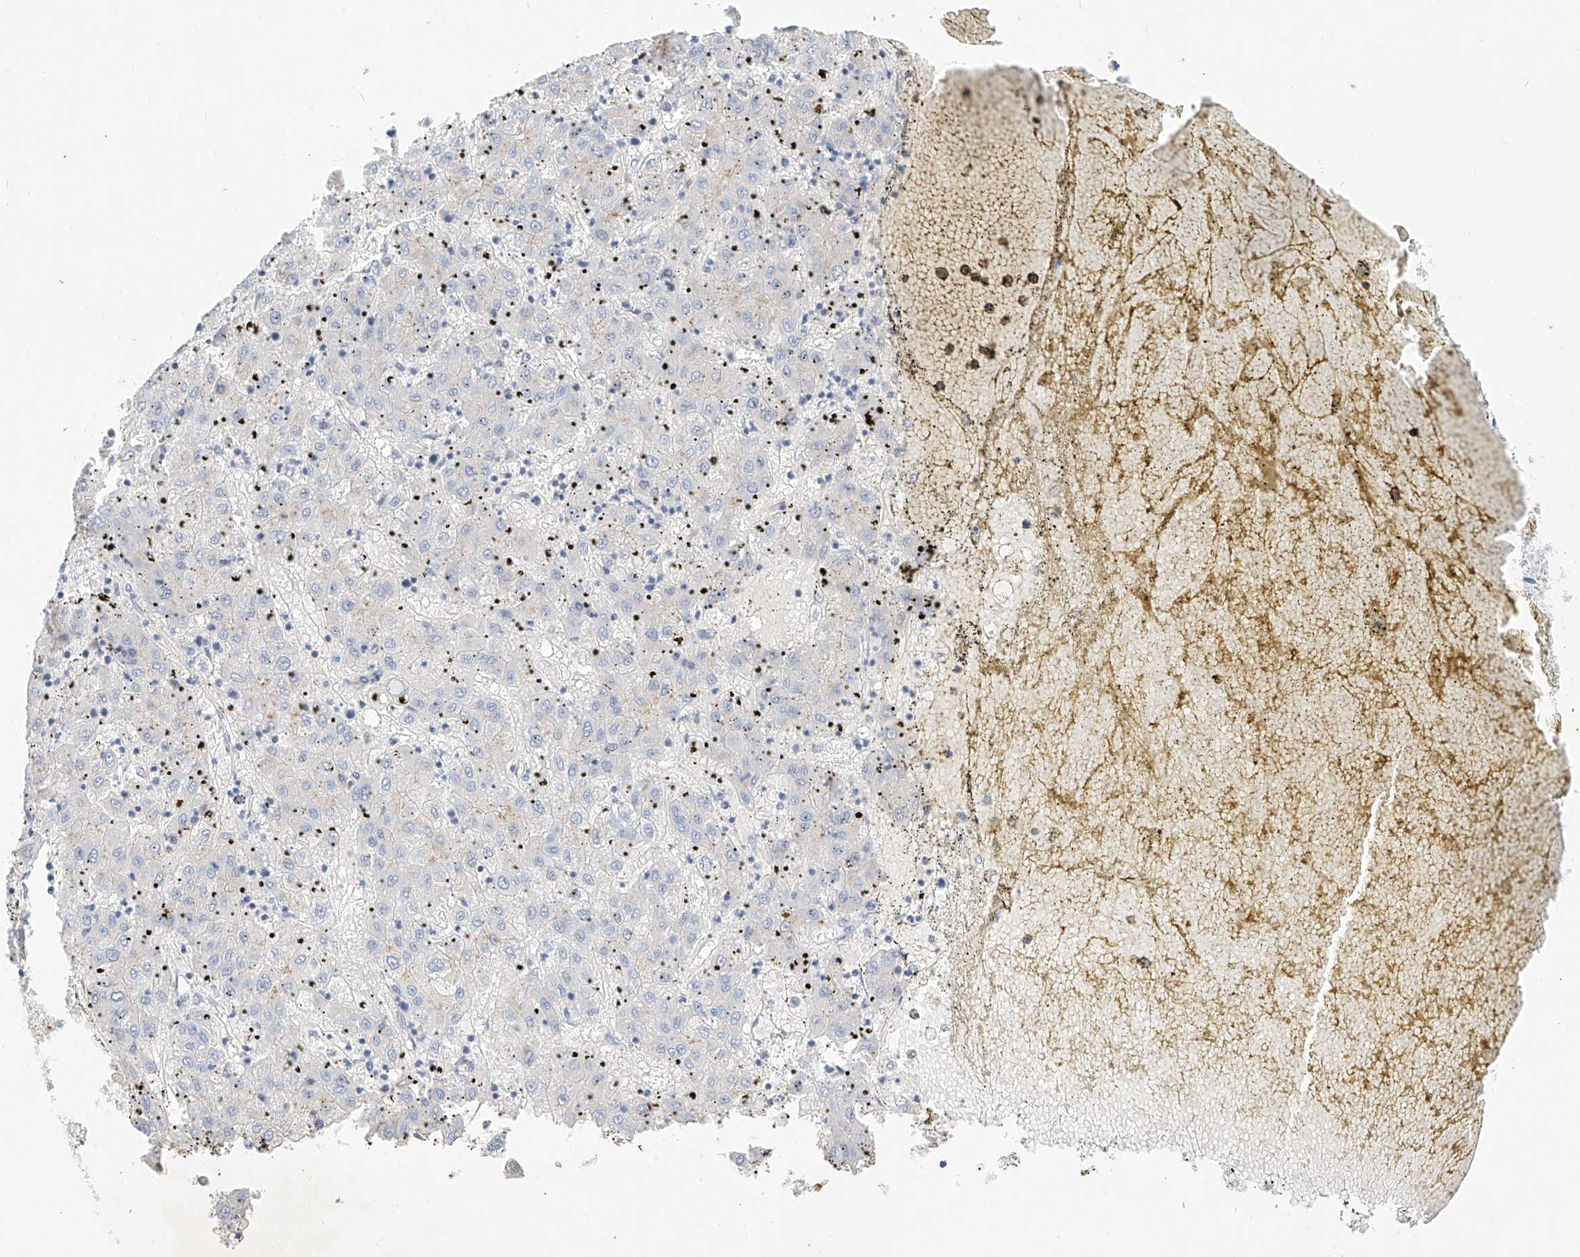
{"staining": {"intensity": "negative", "quantity": "none", "location": "none"}, "tissue": "liver cancer", "cell_type": "Tumor cells", "image_type": "cancer", "snomed": [{"axis": "morphology", "description": "Carcinoma, Hepatocellular, NOS"}, {"axis": "topography", "description": "Liver"}], "caption": "Liver cancer (hepatocellular carcinoma) was stained to show a protein in brown. There is no significant staining in tumor cells.", "gene": "SBSPON", "patient": {"sex": "male", "age": 72}}